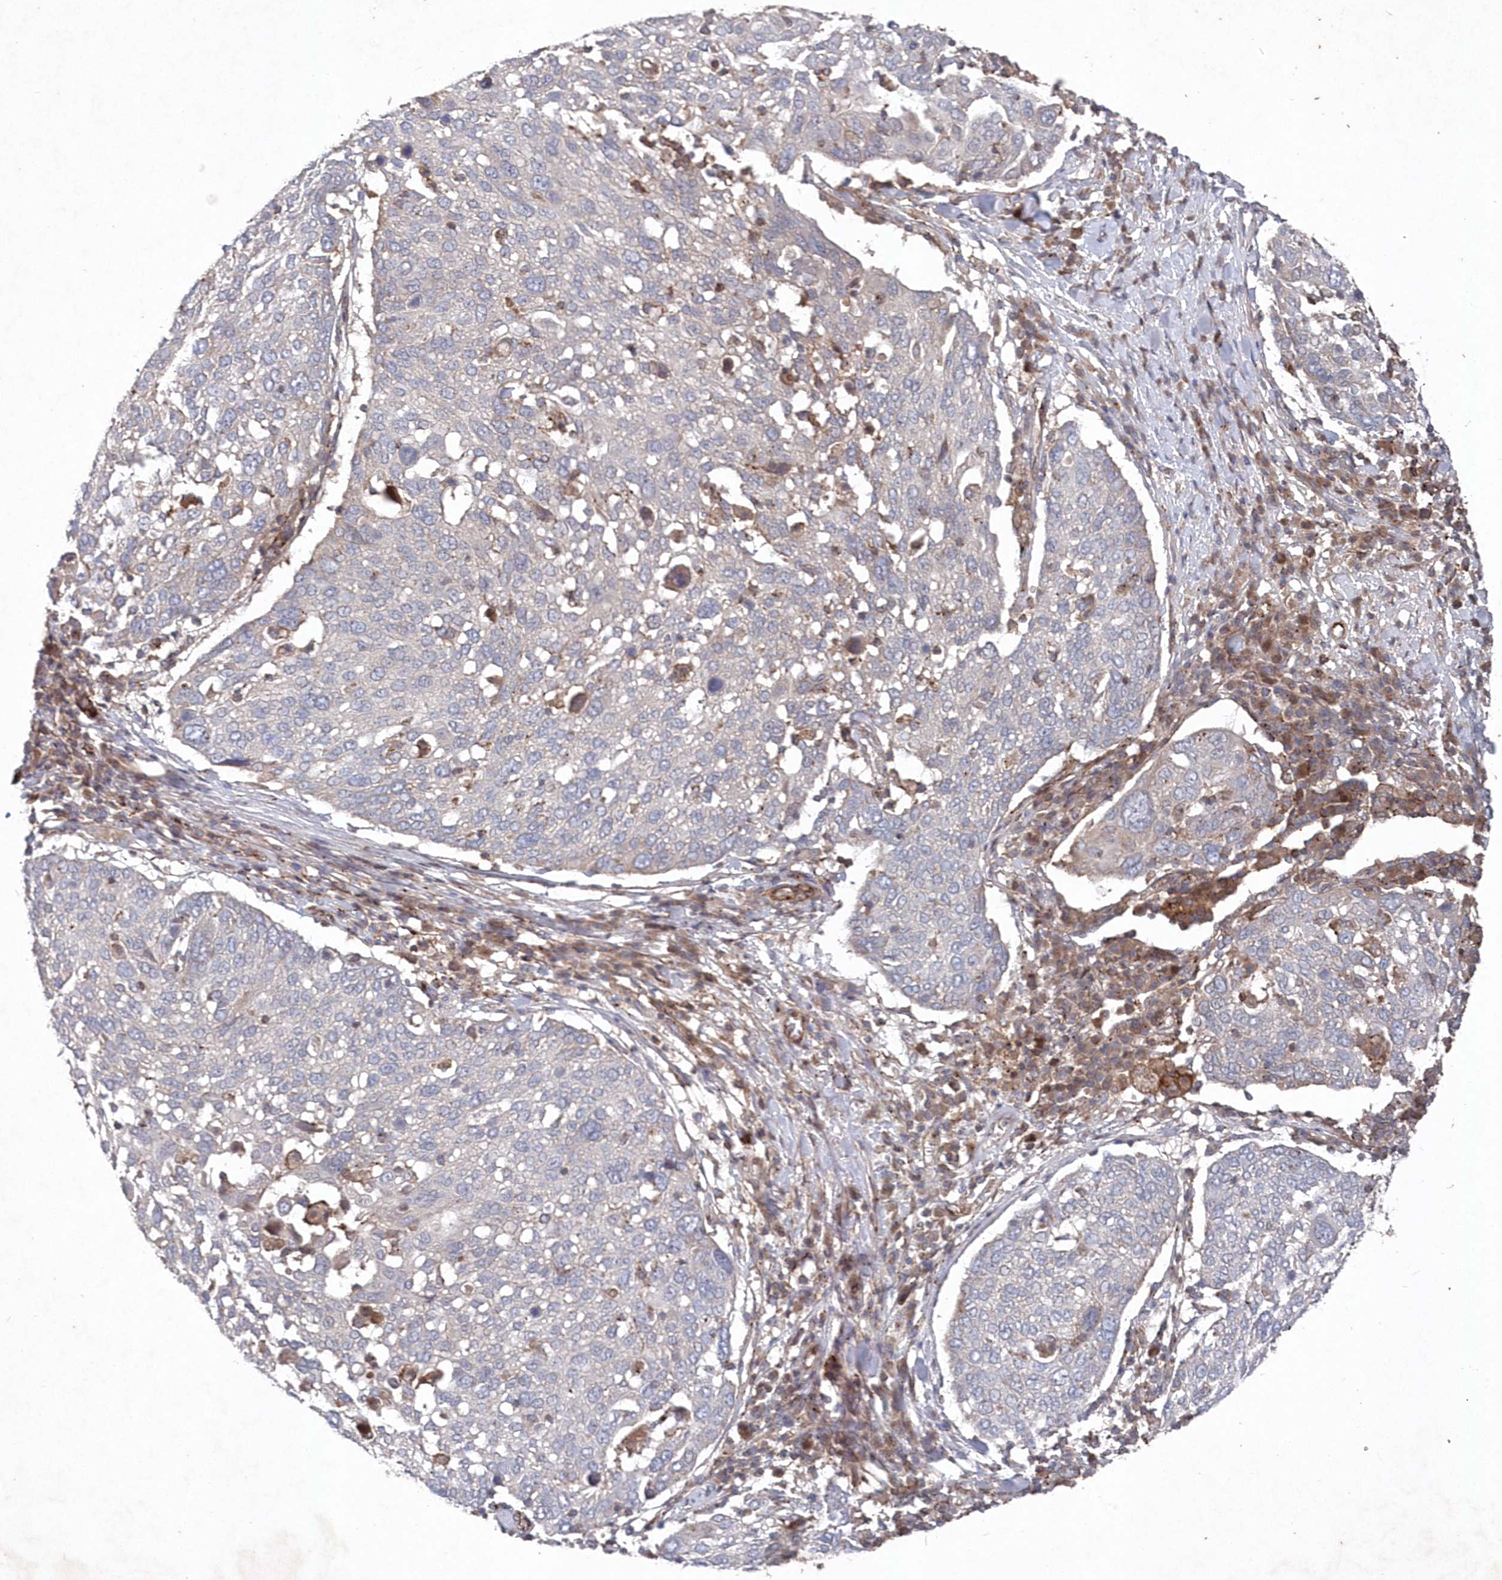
{"staining": {"intensity": "negative", "quantity": "none", "location": "none"}, "tissue": "lung cancer", "cell_type": "Tumor cells", "image_type": "cancer", "snomed": [{"axis": "morphology", "description": "Squamous cell carcinoma, NOS"}, {"axis": "topography", "description": "Lung"}], "caption": "Immunohistochemistry (IHC) histopathology image of neoplastic tissue: human lung squamous cell carcinoma stained with DAB exhibits no significant protein positivity in tumor cells.", "gene": "ABHD14B", "patient": {"sex": "male", "age": 65}}